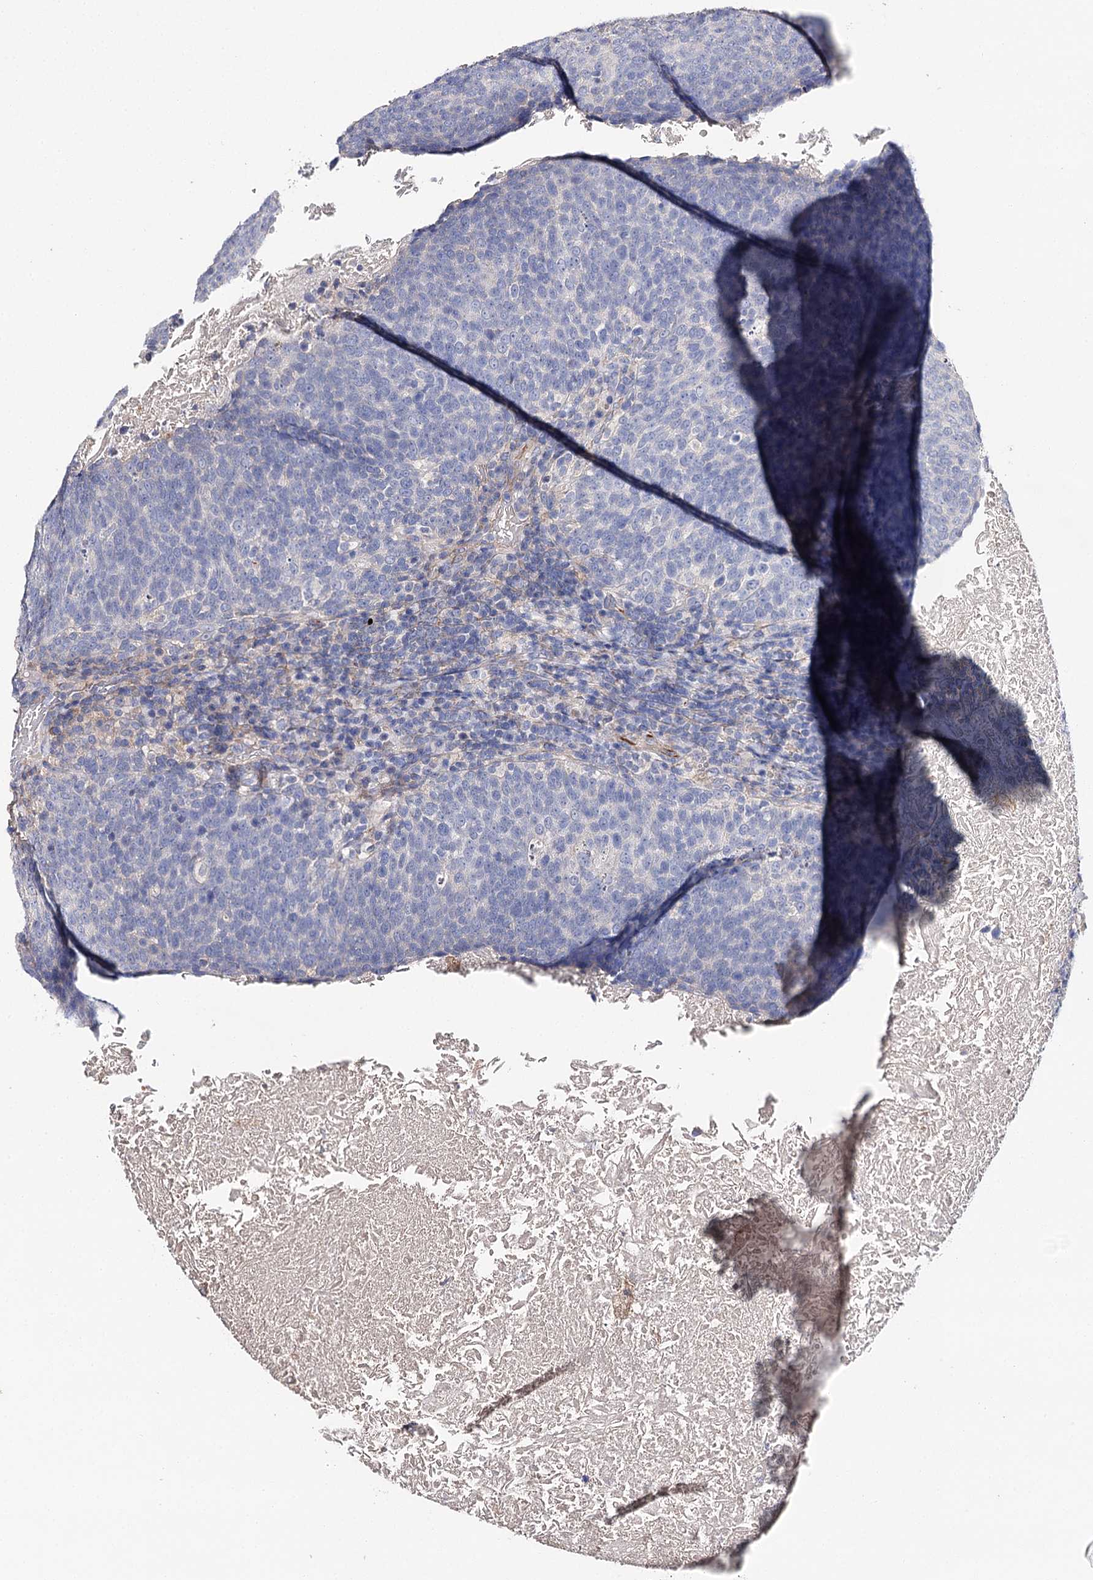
{"staining": {"intensity": "negative", "quantity": "none", "location": "none"}, "tissue": "head and neck cancer", "cell_type": "Tumor cells", "image_type": "cancer", "snomed": [{"axis": "morphology", "description": "Squamous cell carcinoma, NOS"}, {"axis": "morphology", "description": "Squamous cell carcinoma, metastatic, NOS"}, {"axis": "topography", "description": "Lymph node"}, {"axis": "topography", "description": "Head-Neck"}], "caption": "The immunohistochemistry (IHC) photomicrograph has no significant staining in tumor cells of head and neck cancer (squamous cell carcinoma) tissue.", "gene": "EPYC", "patient": {"sex": "male", "age": 62}}